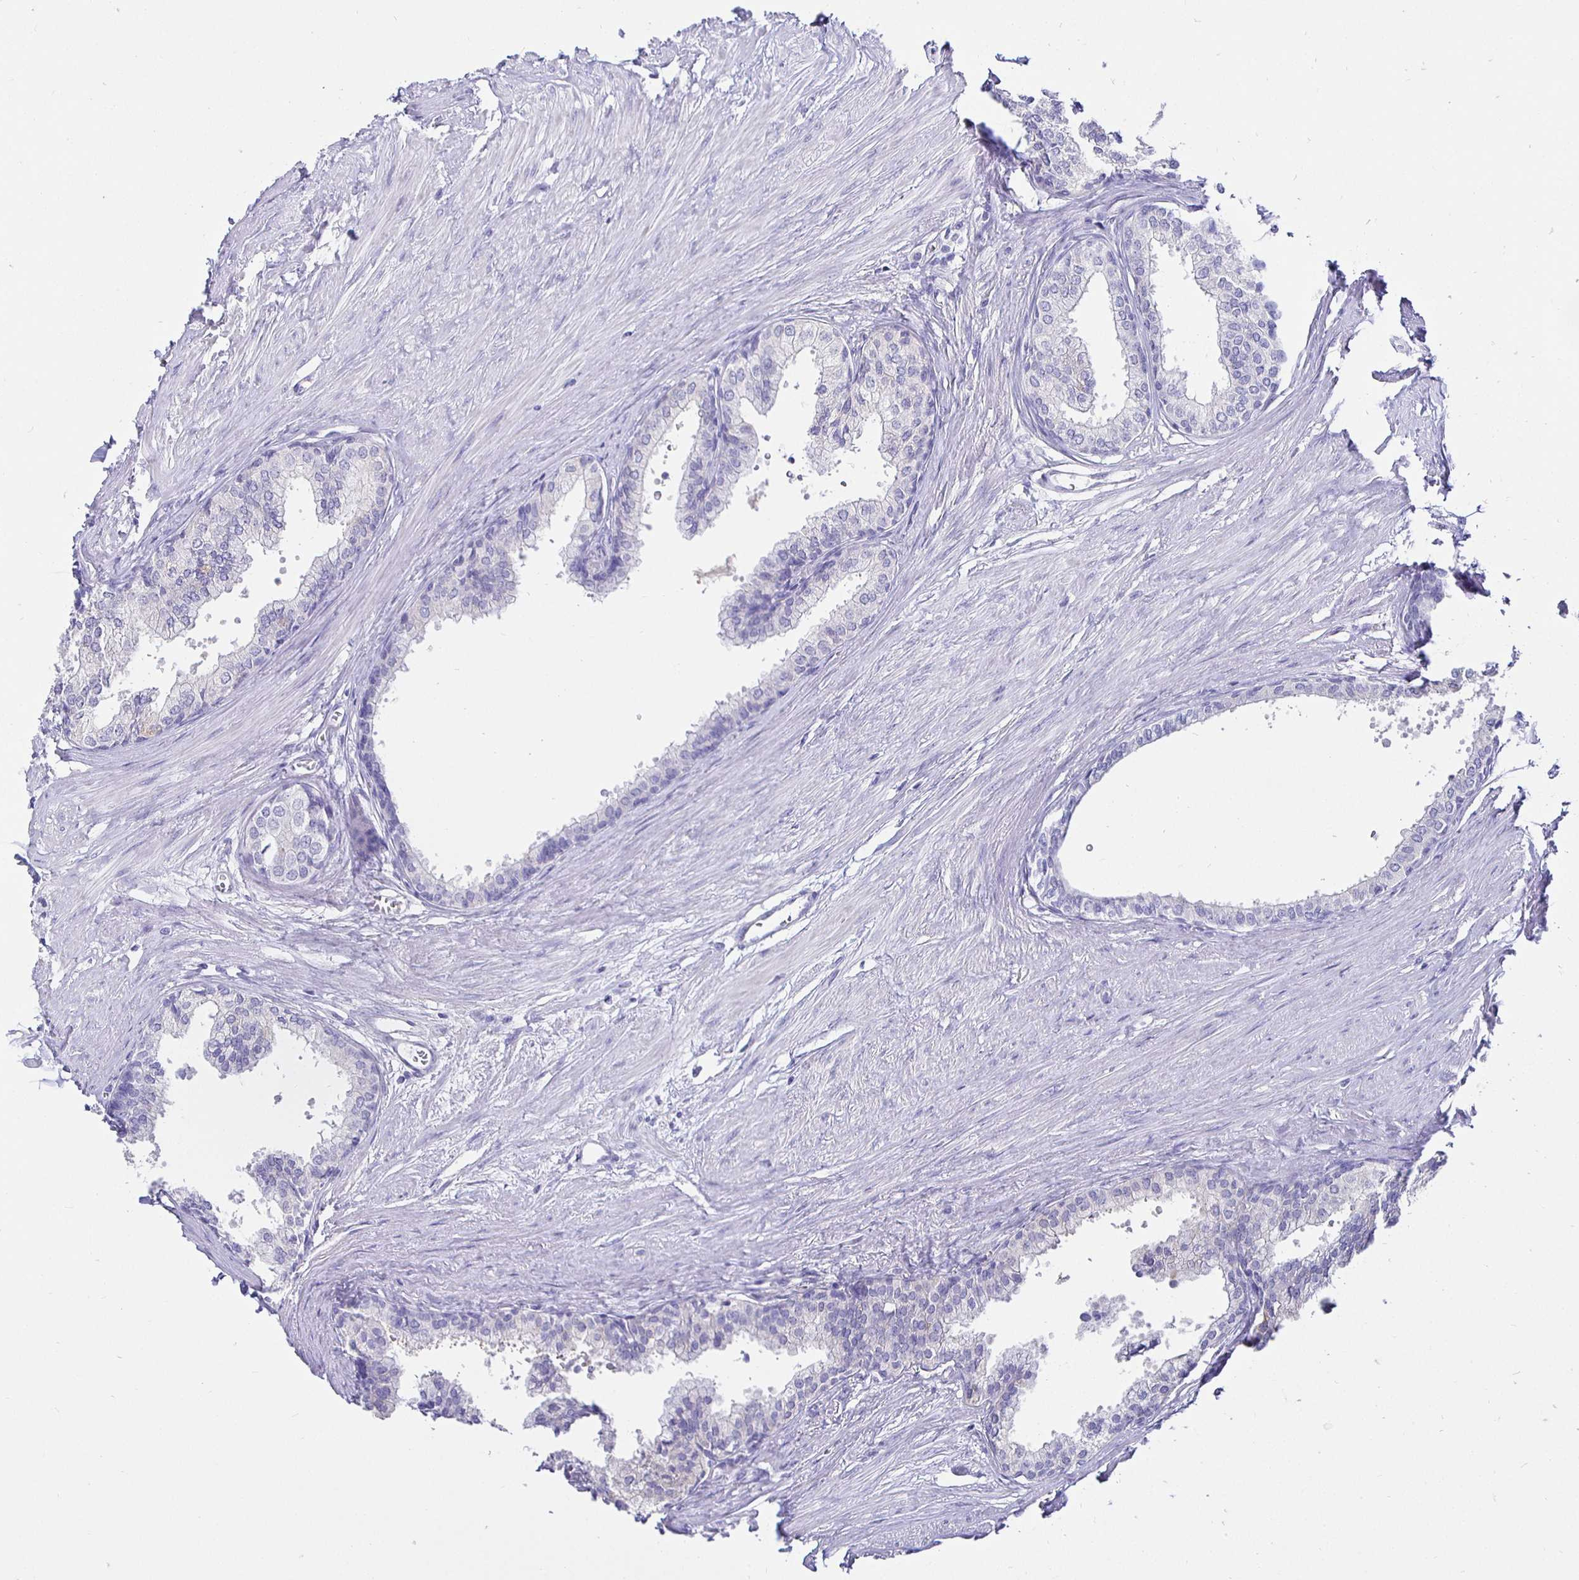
{"staining": {"intensity": "weak", "quantity": "25%-75%", "location": "cytoplasmic/membranous"}, "tissue": "prostate", "cell_type": "Glandular cells", "image_type": "normal", "snomed": [{"axis": "morphology", "description": "Normal tissue, NOS"}, {"axis": "topography", "description": "Prostate"}, {"axis": "topography", "description": "Peripheral nerve tissue"}], "caption": "Approximately 25%-75% of glandular cells in normal prostate show weak cytoplasmic/membranous protein expression as visualized by brown immunohistochemical staining.", "gene": "UMOD", "patient": {"sex": "male", "age": 55}}